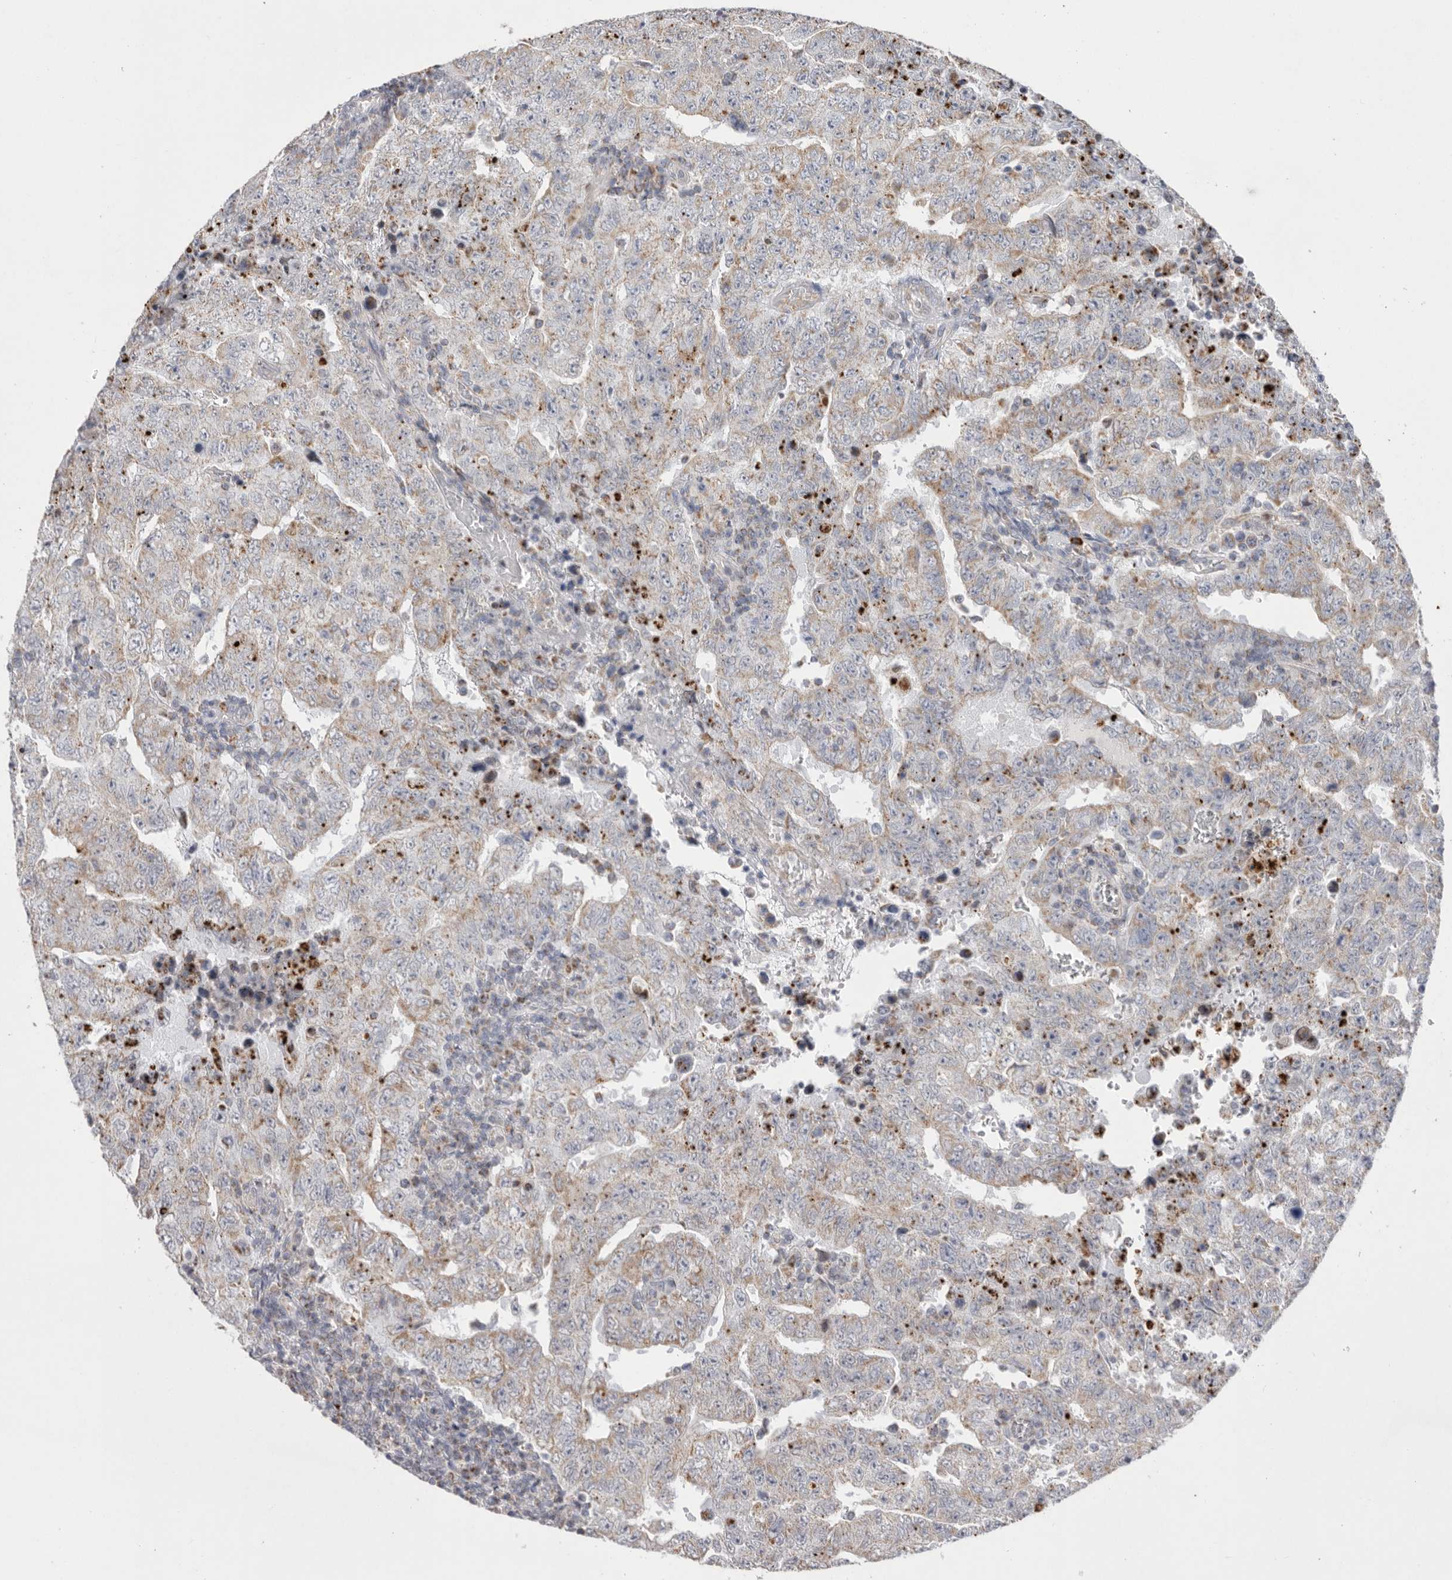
{"staining": {"intensity": "weak", "quantity": "25%-75%", "location": "cytoplasmic/membranous"}, "tissue": "testis cancer", "cell_type": "Tumor cells", "image_type": "cancer", "snomed": [{"axis": "morphology", "description": "Carcinoma, Embryonal, NOS"}, {"axis": "topography", "description": "Testis"}], "caption": "Tumor cells reveal low levels of weak cytoplasmic/membranous positivity in about 25%-75% of cells in human testis cancer (embryonal carcinoma). The protein is shown in brown color, while the nuclei are stained blue.", "gene": "VDAC3", "patient": {"sex": "male", "age": 26}}